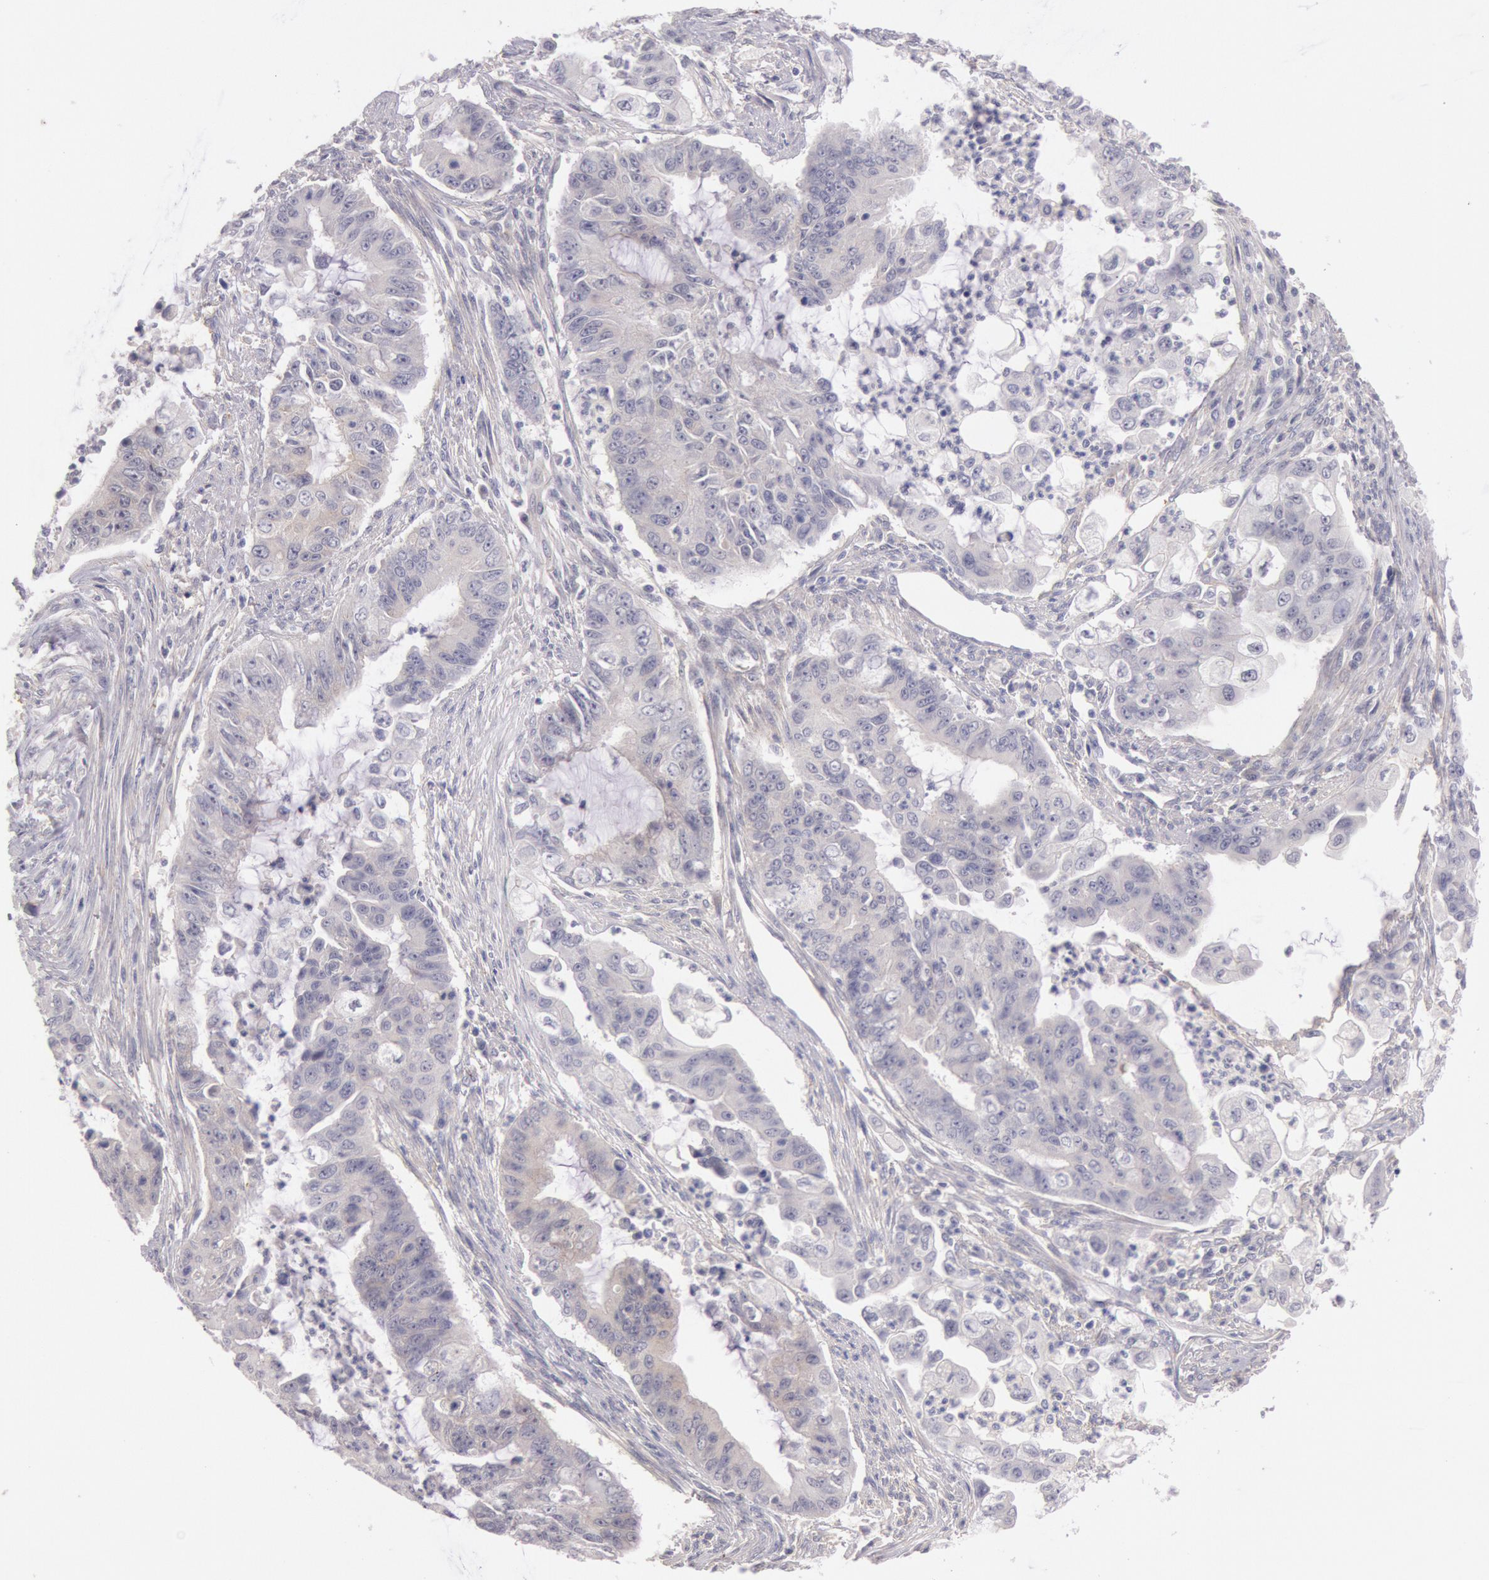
{"staining": {"intensity": "weak", "quantity": "25%-75%", "location": "cytoplasmic/membranous"}, "tissue": "endometrial cancer", "cell_type": "Tumor cells", "image_type": "cancer", "snomed": [{"axis": "morphology", "description": "Adenocarcinoma, NOS"}, {"axis": "topography", "description": "Endometrium"}], "caption": "Tumor cells demonstrate low levels of weak cytoplasmic/membranous staining in approximately 25%-75% of cells in endometrial cancer (adenocarcinoma). The protein is shown in brown color, while the nuclei are stained blue.", "gene": "TRIB2", "patient": {"sex": "female", "age": 75}}